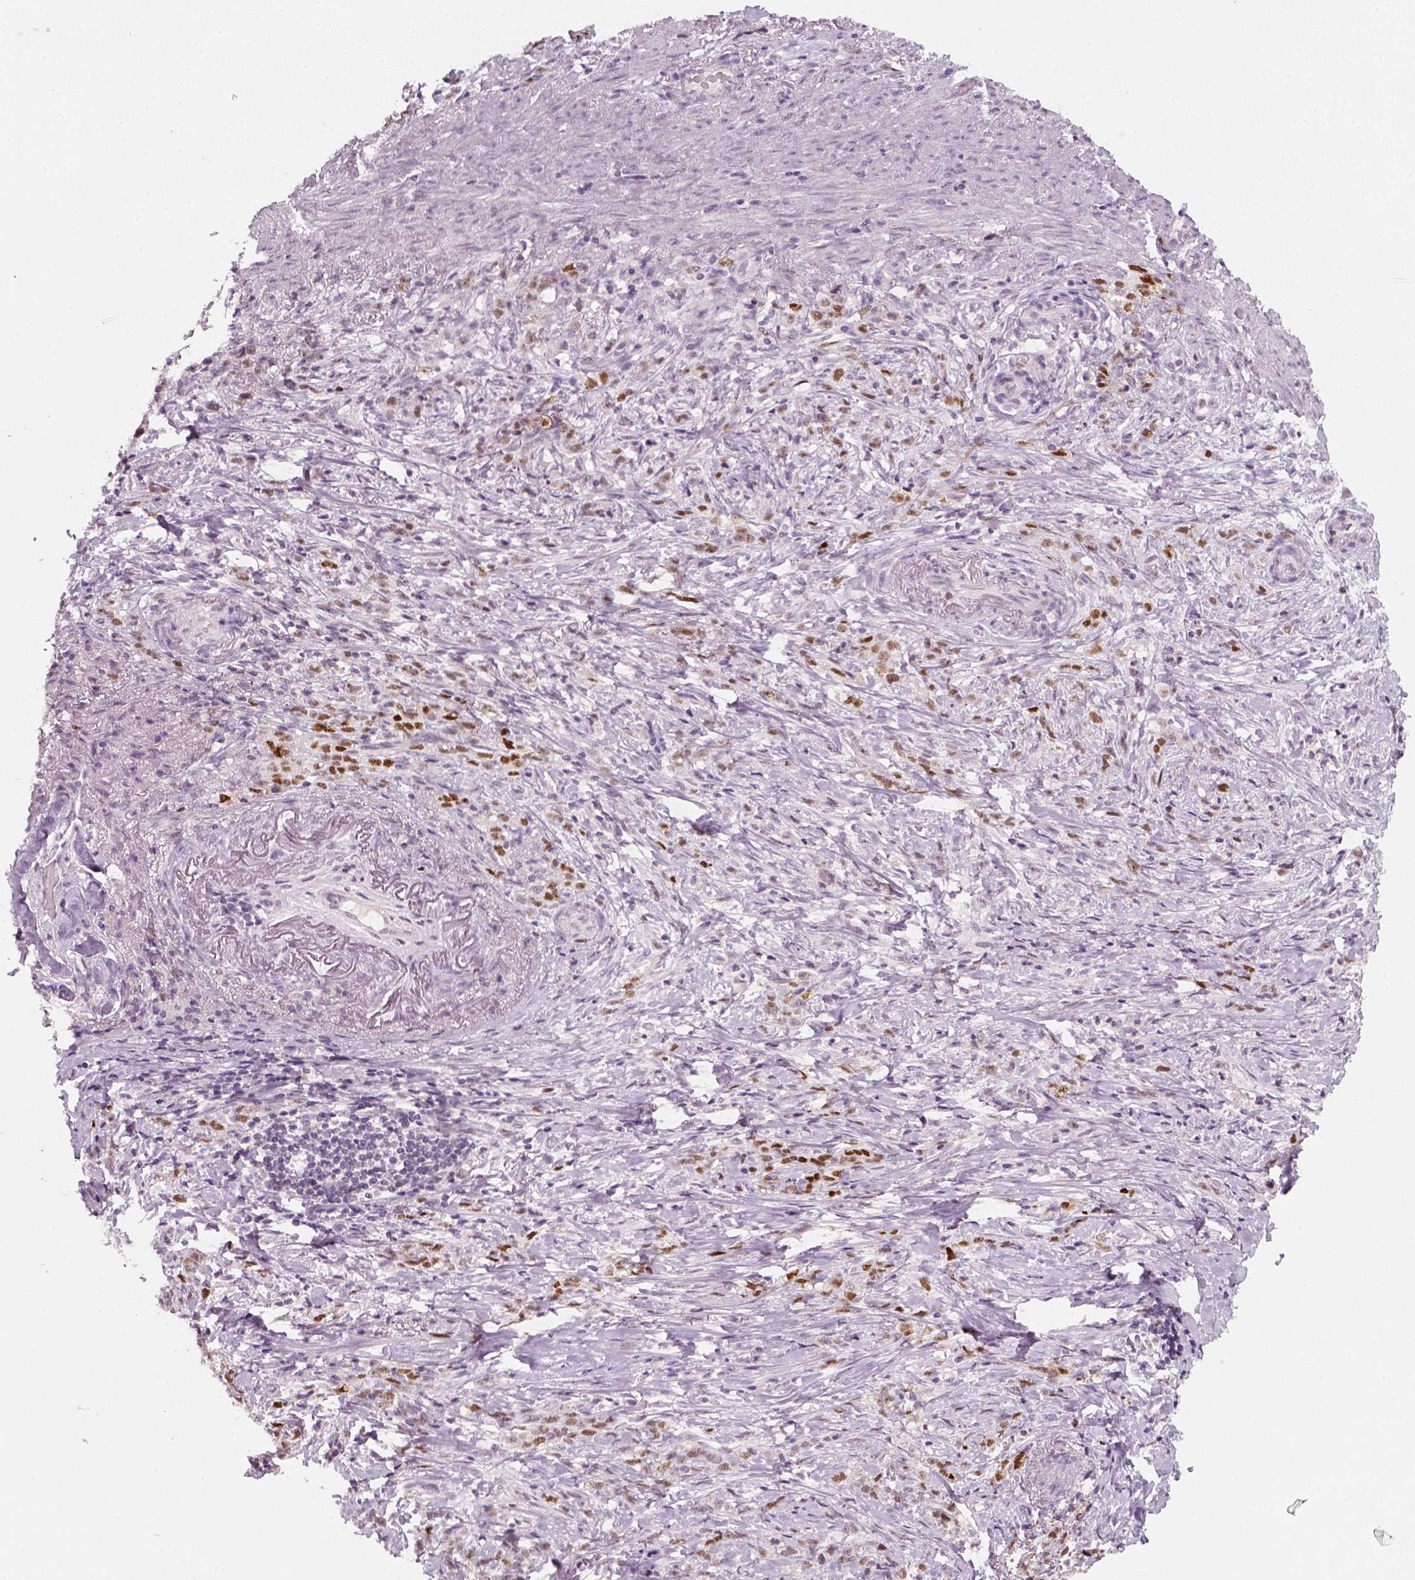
{"staining": {"intensity": "moderate", "quantity": ">75%", "location": "nuclear"}, "tissue": "stomach cancer", "cell_type": "Tumor cells", "image_type": "cancer", "snomed": [{"axis": "morphology", "description": "Adenocarcinoma, NOS"}, {"axis": "topography", "description": "Stomach, lower"}], "caption": "Human stomach cancer stained with a protein marker displays moderate staining in tumor cells.", "gene": "TP53", "patient": {"sex": "male", "age": 88}}